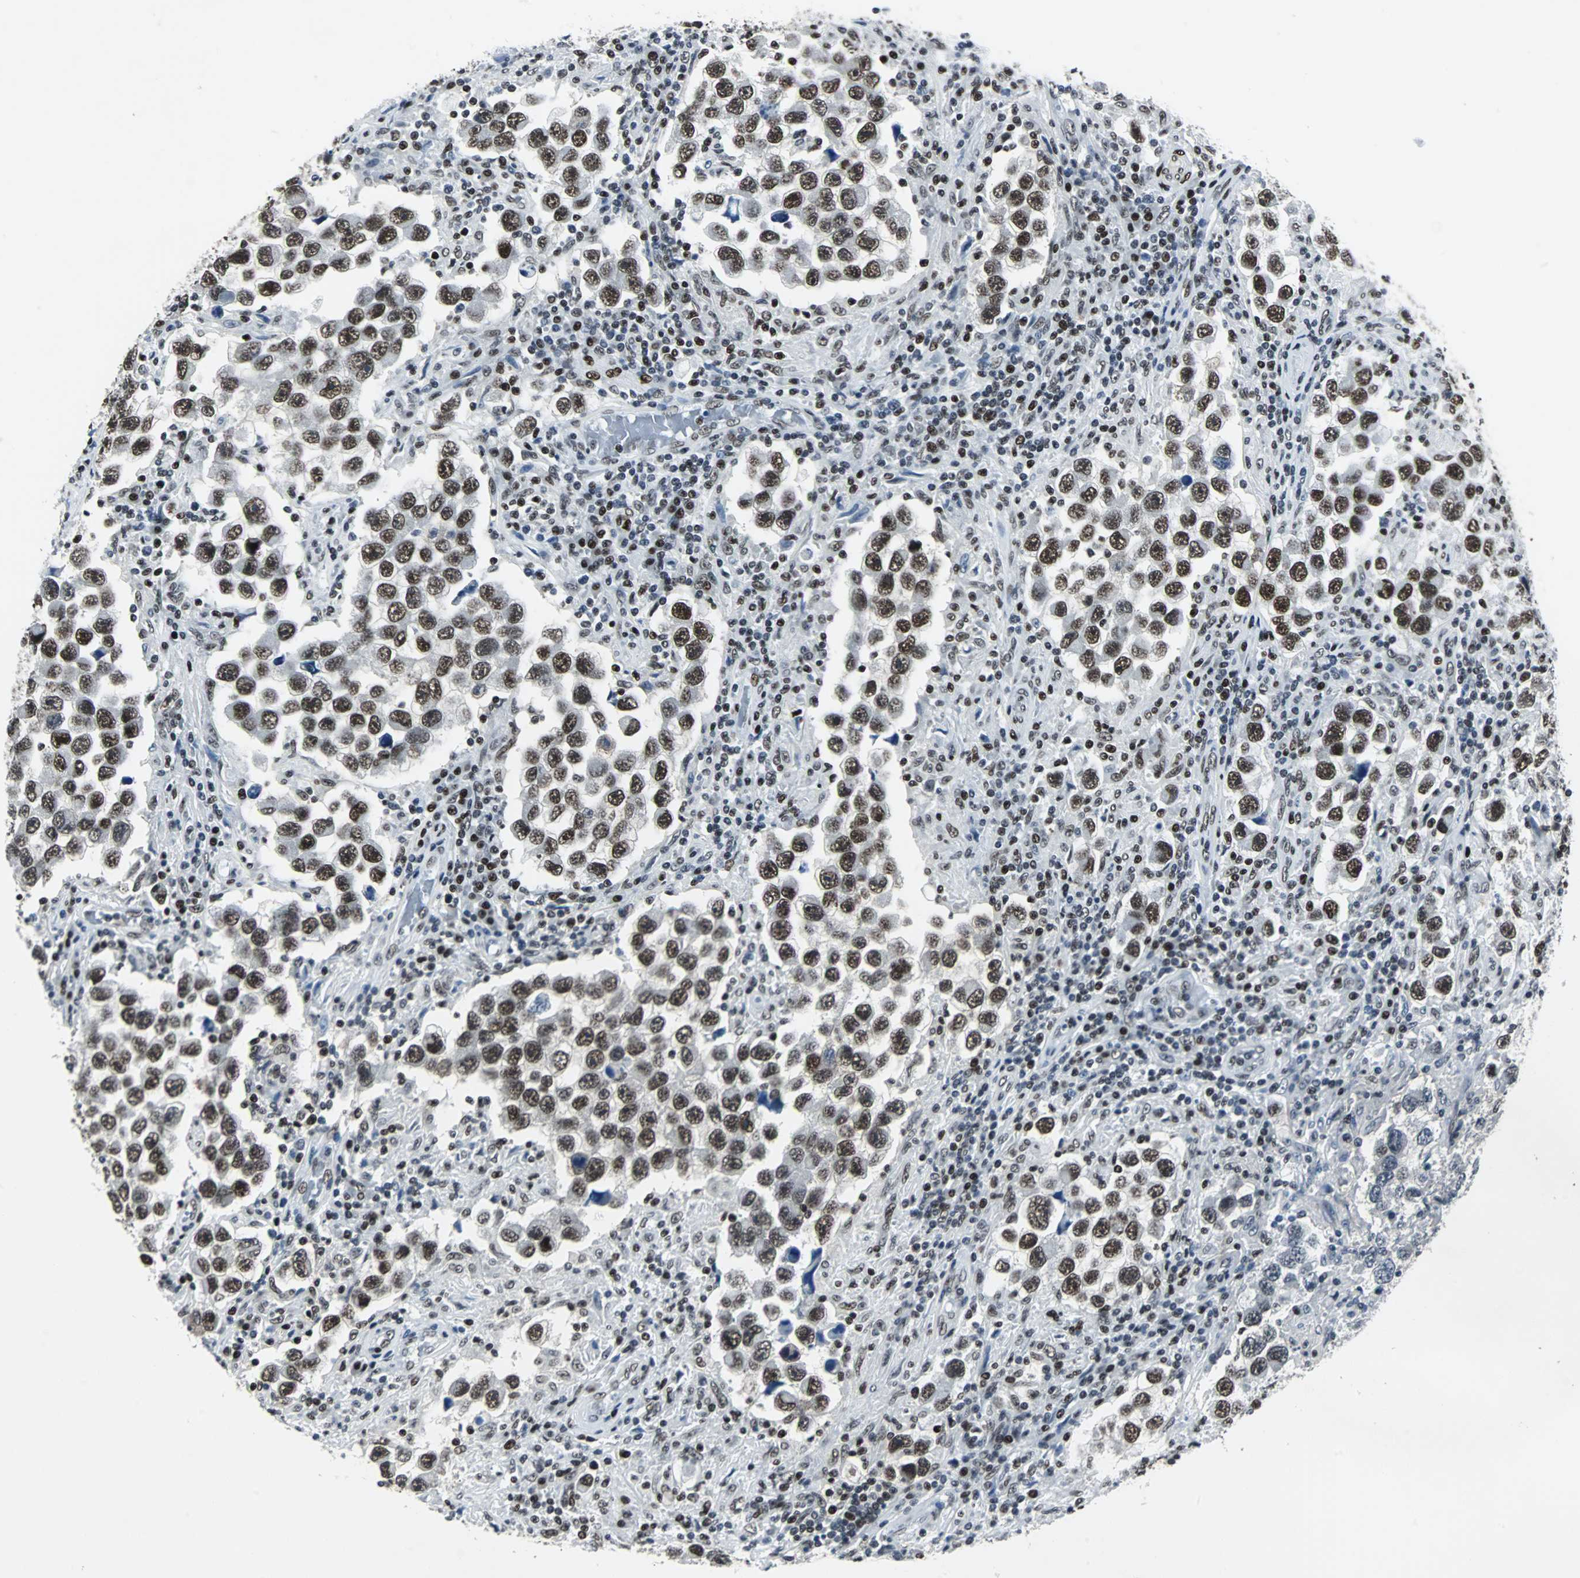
{"staining": {"intensity": "strong", "quantity": ">75%", "location": "nuclear"}, "tissue": "testis cancer", "cell_type": "Tumor cells", "image_type": "cancer", "snomed": [{"axis": "morphology", "description": "Carcinoma, Embryonal, NOS"}, {"axis": "topography", "description": "Testis"}], "caption": "High-magnification brightfield microscopy of testis cancer (embryonal carcinoma) stained with DAB (3,3'-diaminobenzidine) (brown) and counterstained with hematoxylin (blue). tumor cells exhibit strong nuclear positivity is identified in approximately>75% of cells. (DAB (3,3'-diaminobenzidine) IHC with brightfield microscopy, high magnification).", "gene": "MEF2D", "patient": {"sex": "male", "age": 21}}